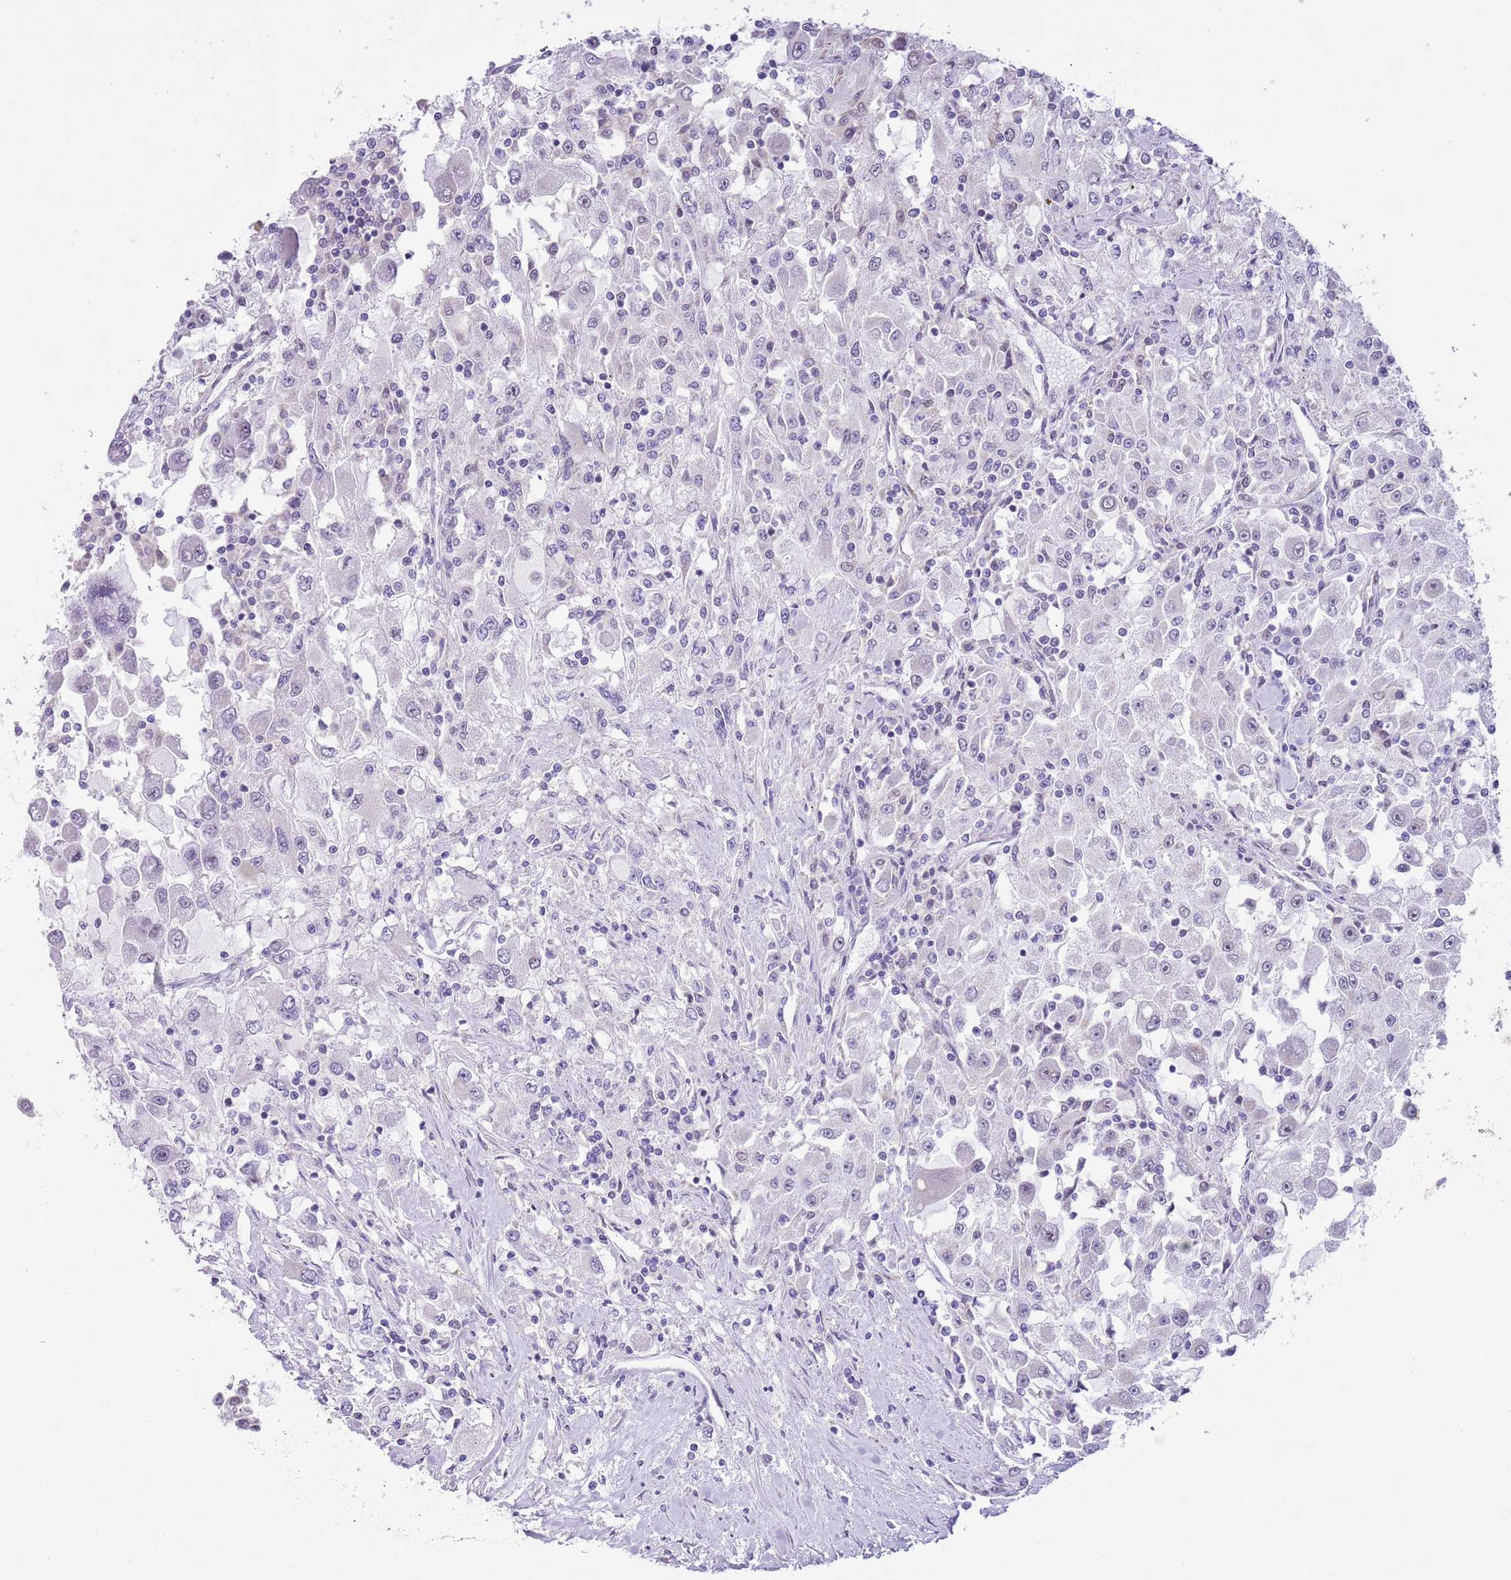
{"staining": {"intensity": "negative", "quantity": "none", "location": "none"}, "tissue": "renal cancer", "cell_type": "Tumor cells", "image_type": "cancer", "snomed": [{"axis": "morphology", "description": "Adenocarcinoma, NOS"}, {"axis": "topography", "description": "Kidney"}], "caption": "Protein analysis of renal cancer displays no significant expression in tumor cells.", "gene": "ZNF576", "patient": {"sex": "female", "age": 67}}